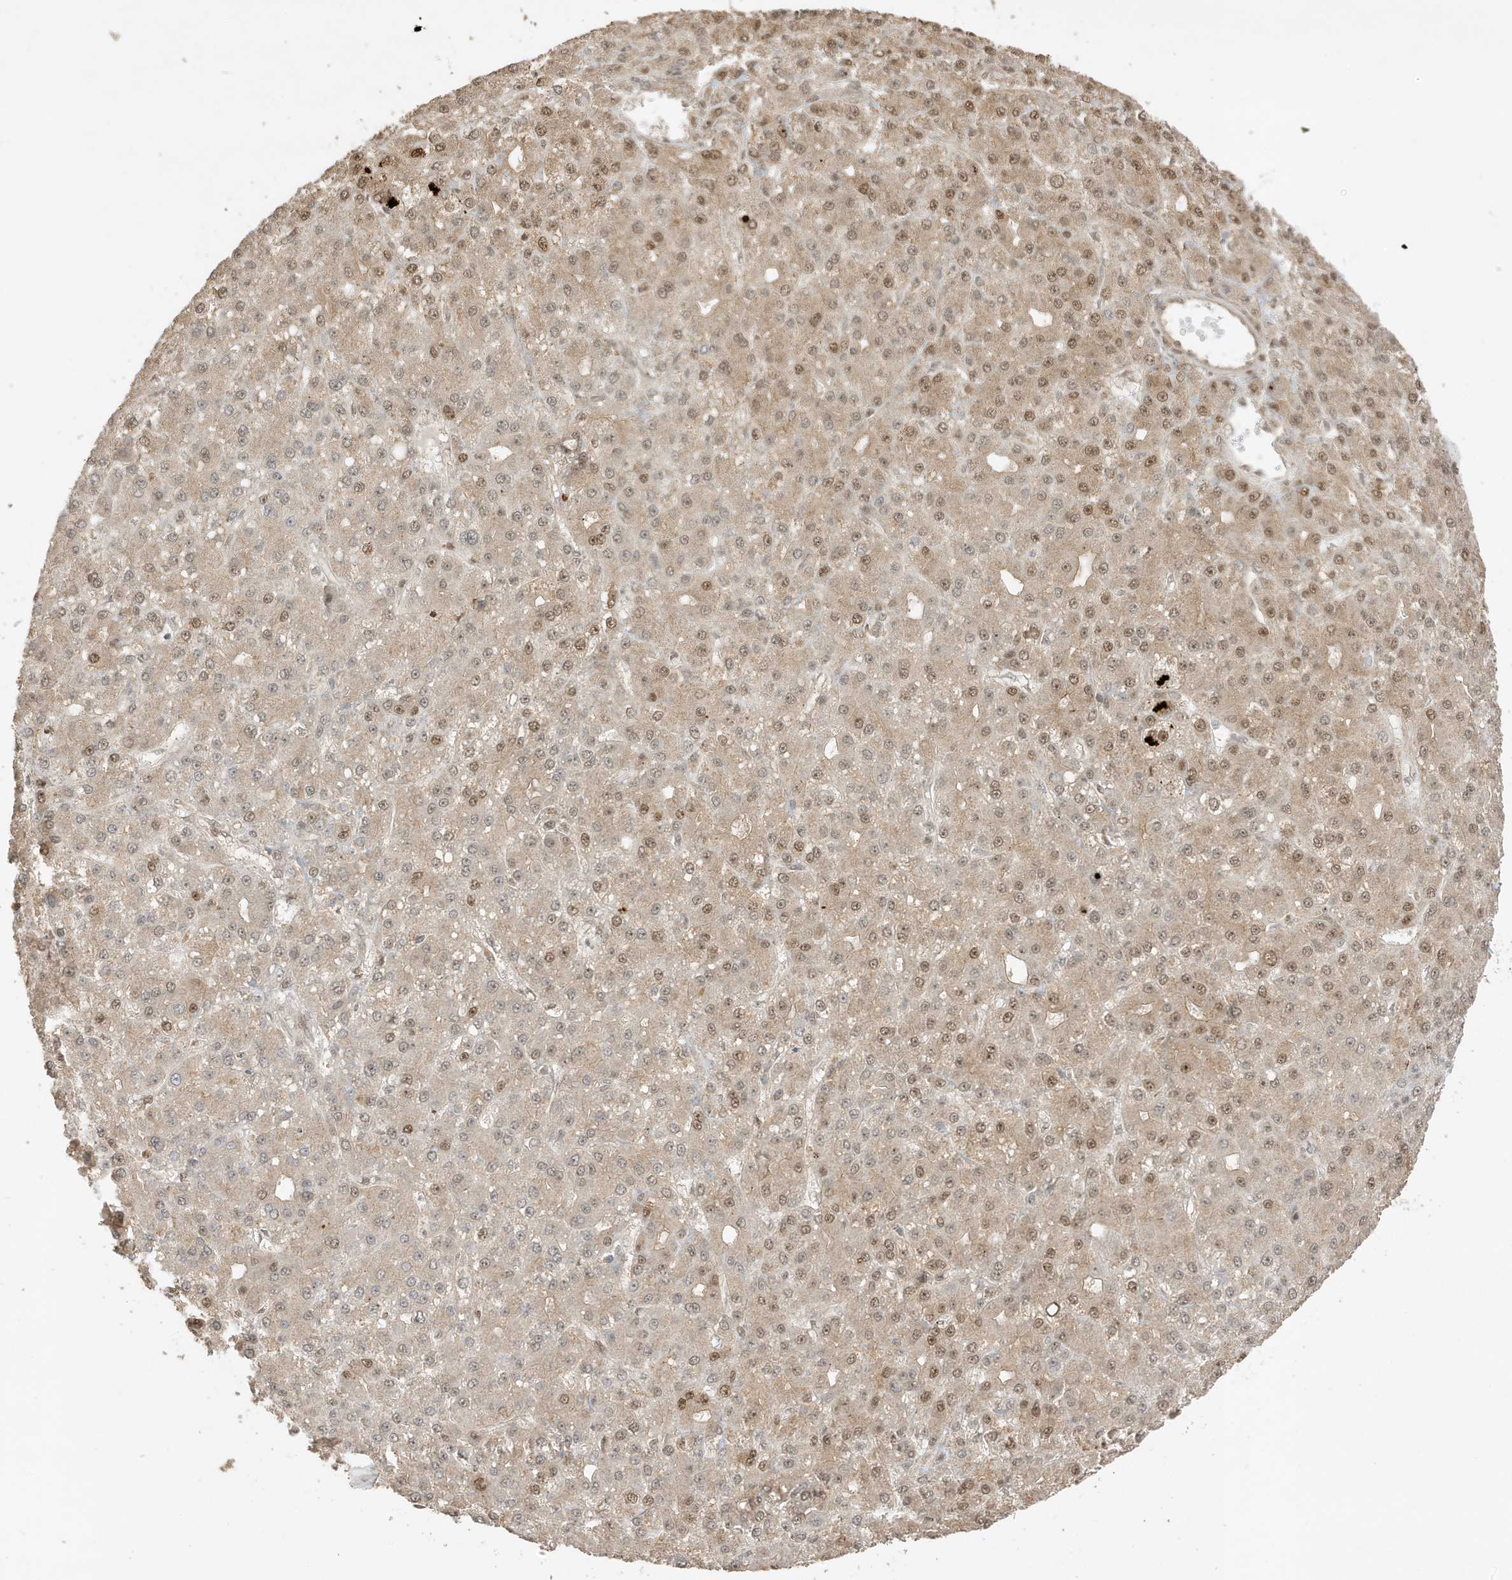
{"staining": {"intensity": "moderate", "quantity": ">75%", "location": "cytoplasmic/membranous,nuclear"}, "tissue": "liver cancer", "cell_type": "Tumor cells", "image_type": "cancer", "snomed": [{"axis": "morphology", "description": "Carcinoma, Hepatocellular, NOS"}, {"axis": "topography", "description": "Liver"}], "caption": "This image demonstrates hepatocellular carcinoma (liver) stained with immunohistochemistry (IHC) to label a protein in brown. The cytoplasmic/membranous and nuclear of tumor cells show moderate positivity for the protein. Nuclei are counter-stained blue.", "gene": "ZBTB41", "patient": {"sex": "male", "age": 67}}